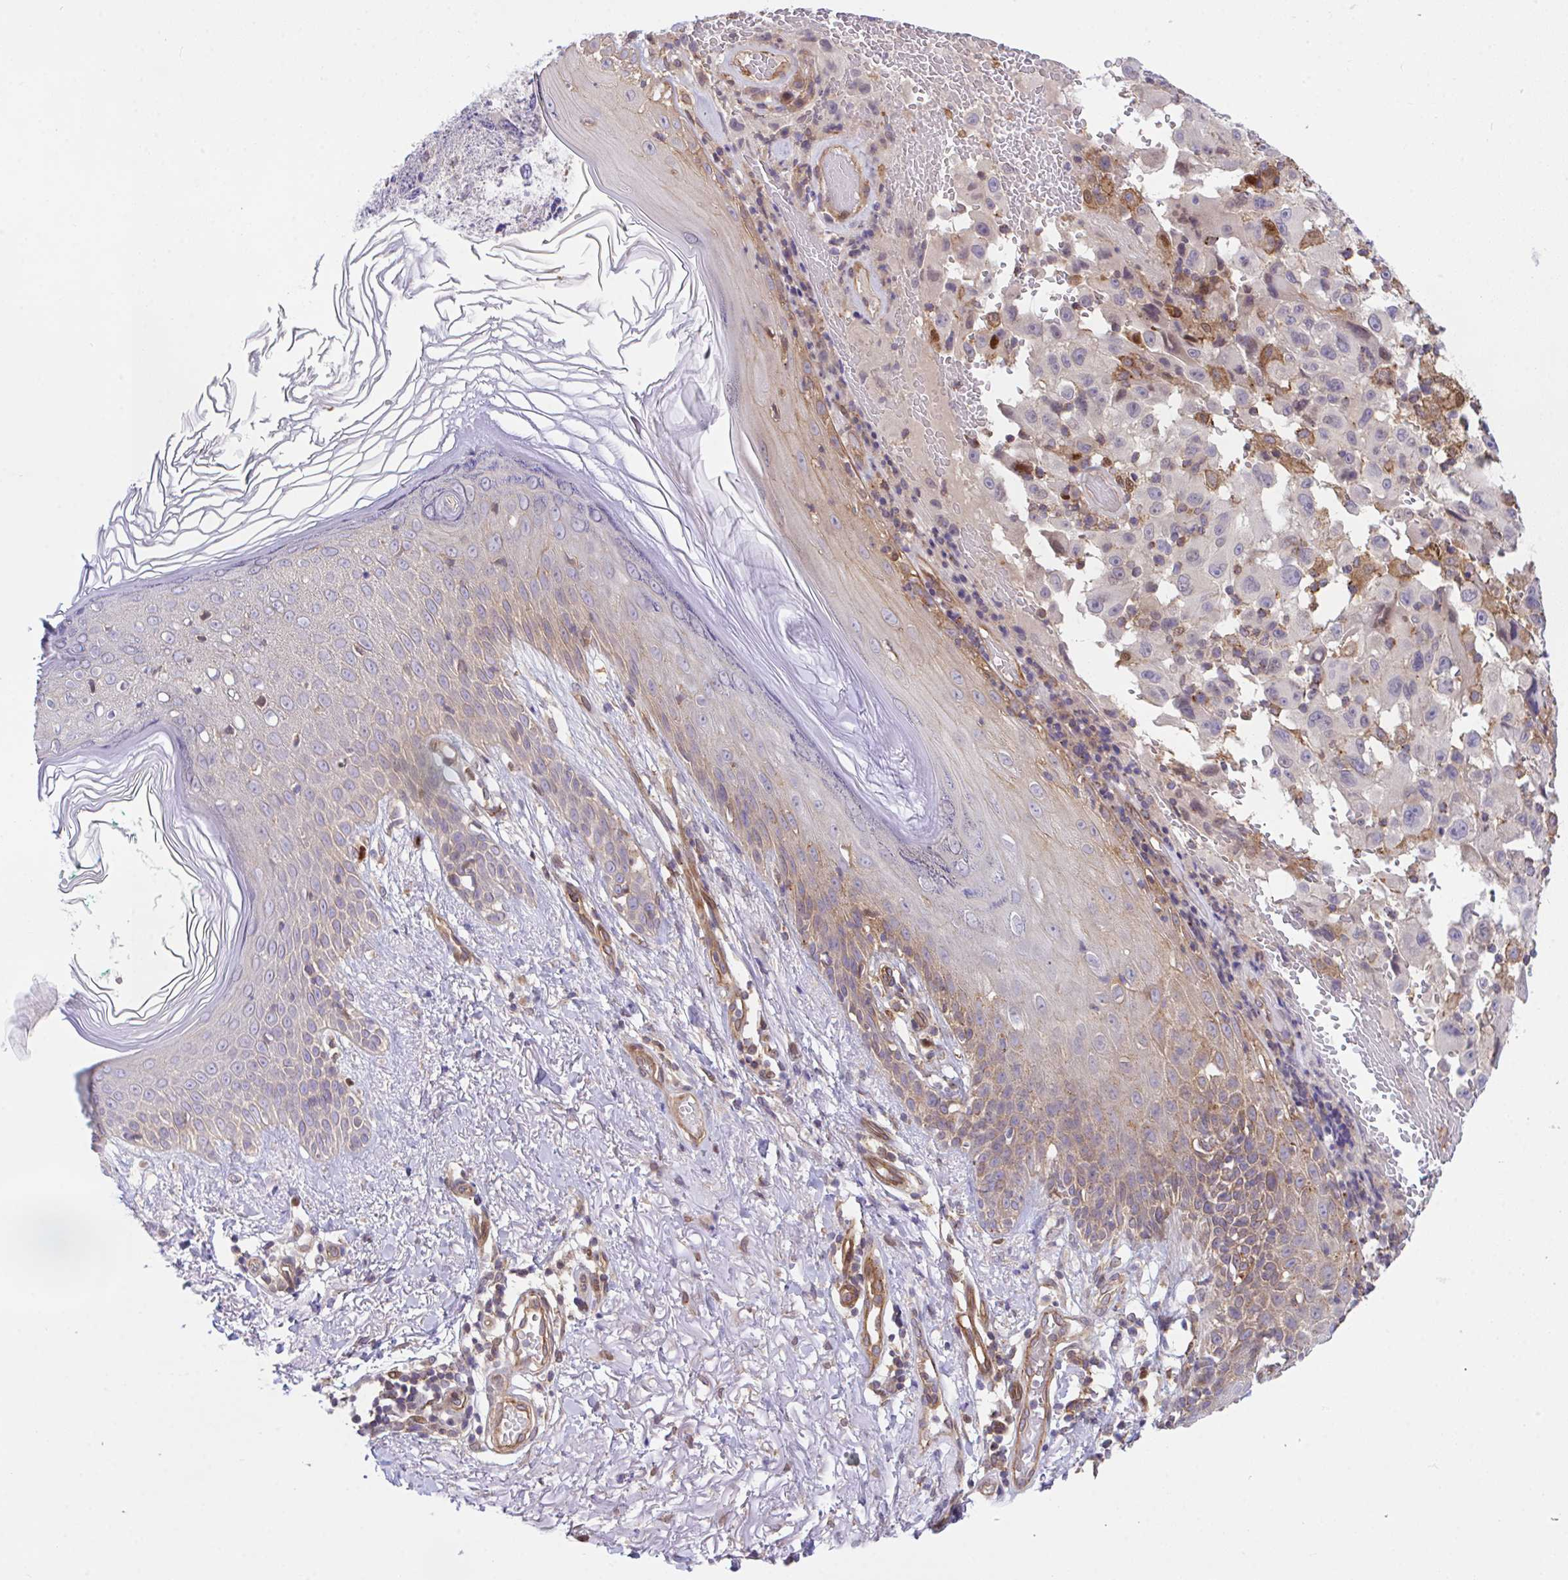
{"staining": {"intensity": "negative", "quantity": "none", "location": "none"}, "tissue": "melanoma", "cell_type": "Tumor cells", "image_type": "cancer", "snomed": [{"axis": "morphology", "description": "Malignant melanoma, NOS"}, {"axis": "topography", "description": "Skin"}], "caption": "High power microscopy histopathology image of an immunohistochemistry micrograph of melanoma, revealing no significant staining in tumor cells.", "gene": "ZBED3", "patient": {"sex": "female", "age": 71}}